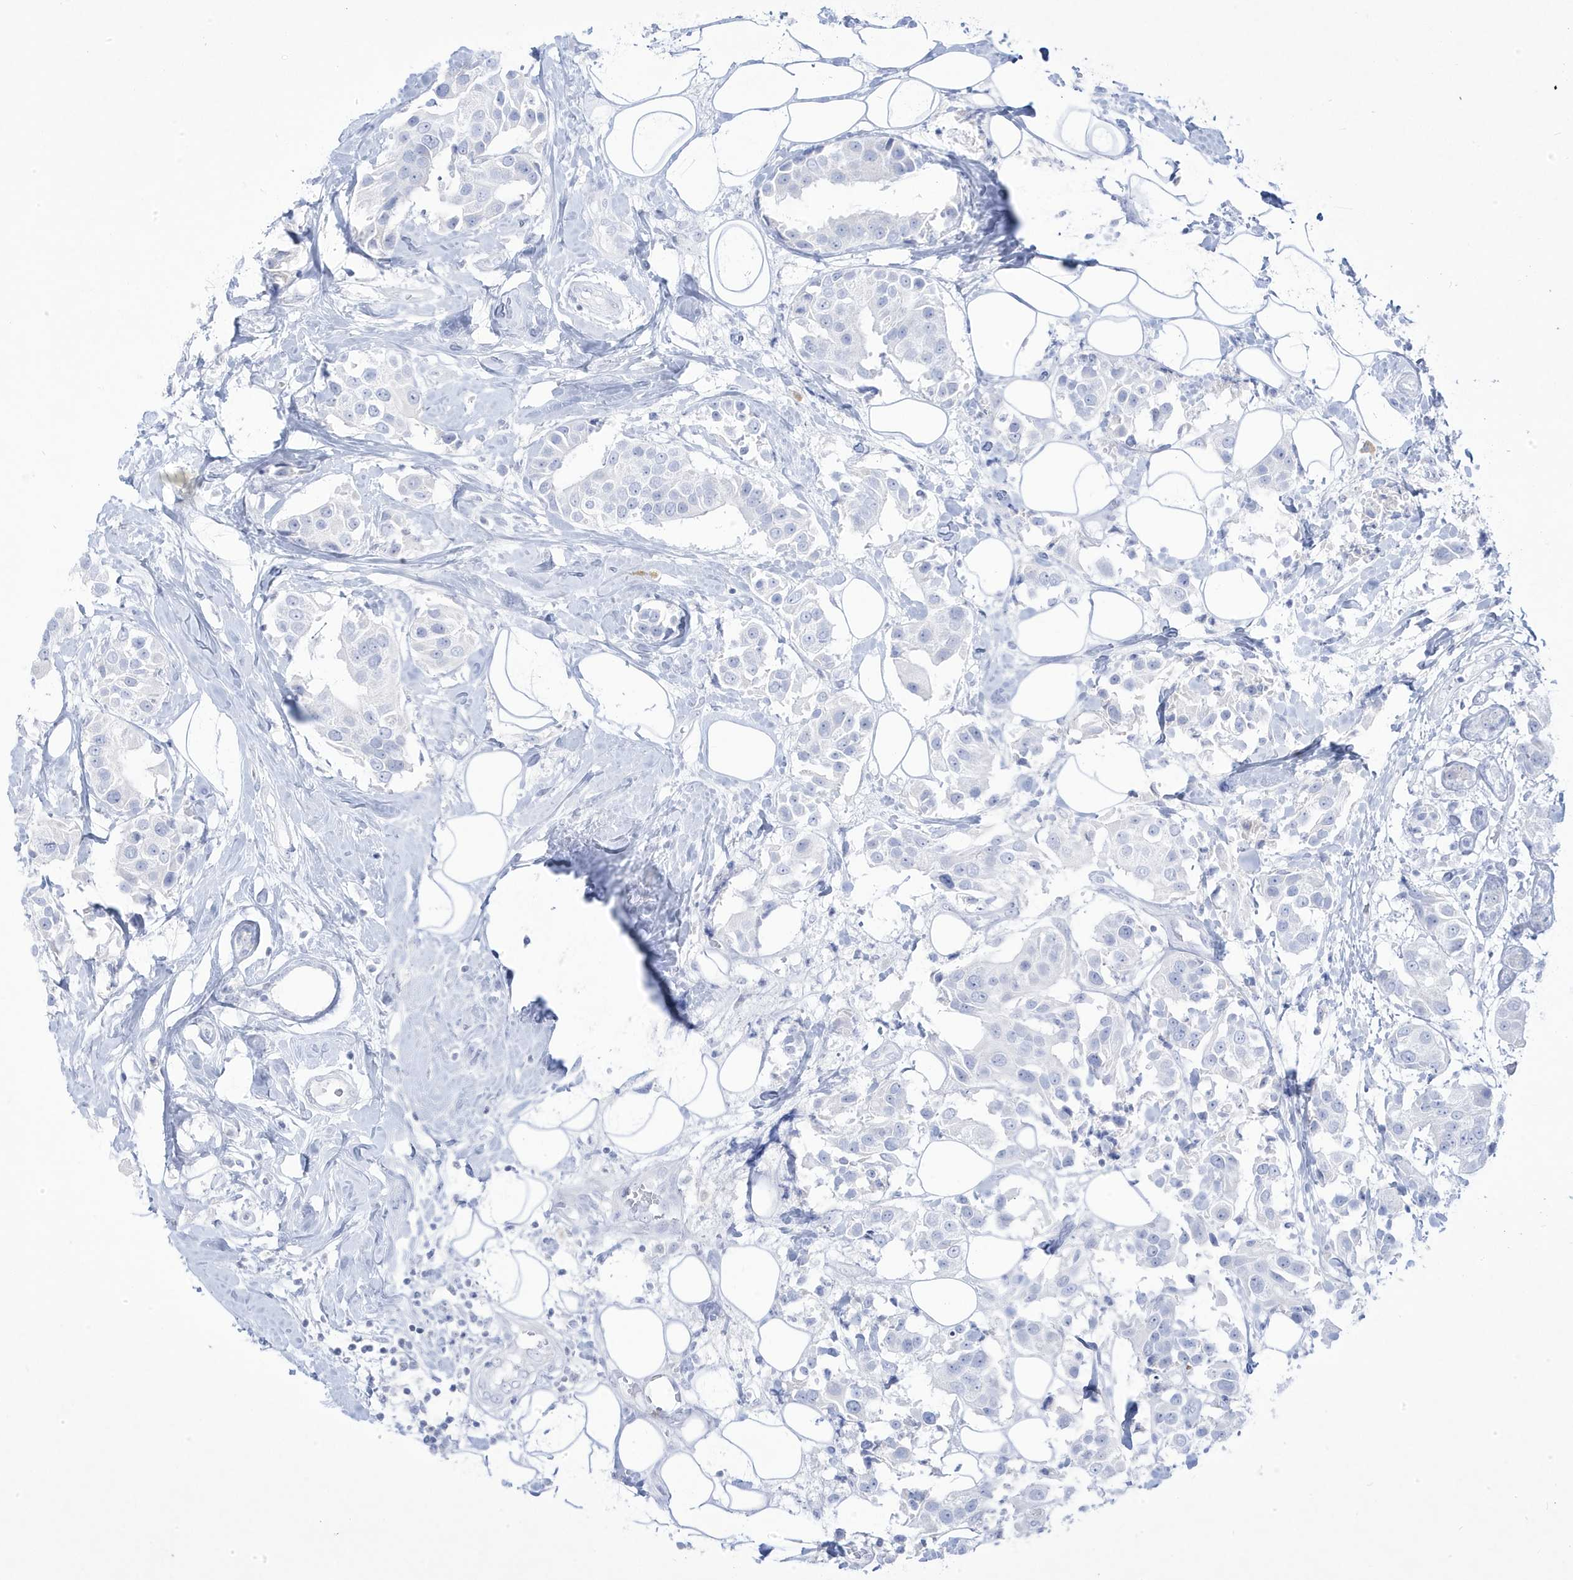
{"staining": {"intensity": "negative", "quantity": "none", "location": "none"}, "tissue": "breast cancer", "cell_type": "Tumor cells", "image_type": "cancer", "snomed": [{"axis": "morphology", "description": "Normal tissue, NOS"}, {"axis": "morphology", "description": "Duct carcinoma"}, {"axis": "topography", "description": "Breast"}], "caption": "Immunohistochemistry (IHC) of human breast invasive ductal carcinoma reveals no staining in tumor cells.", "gene": "ADAMTSL3", "patient": {"sex": "female", "age": 39}}